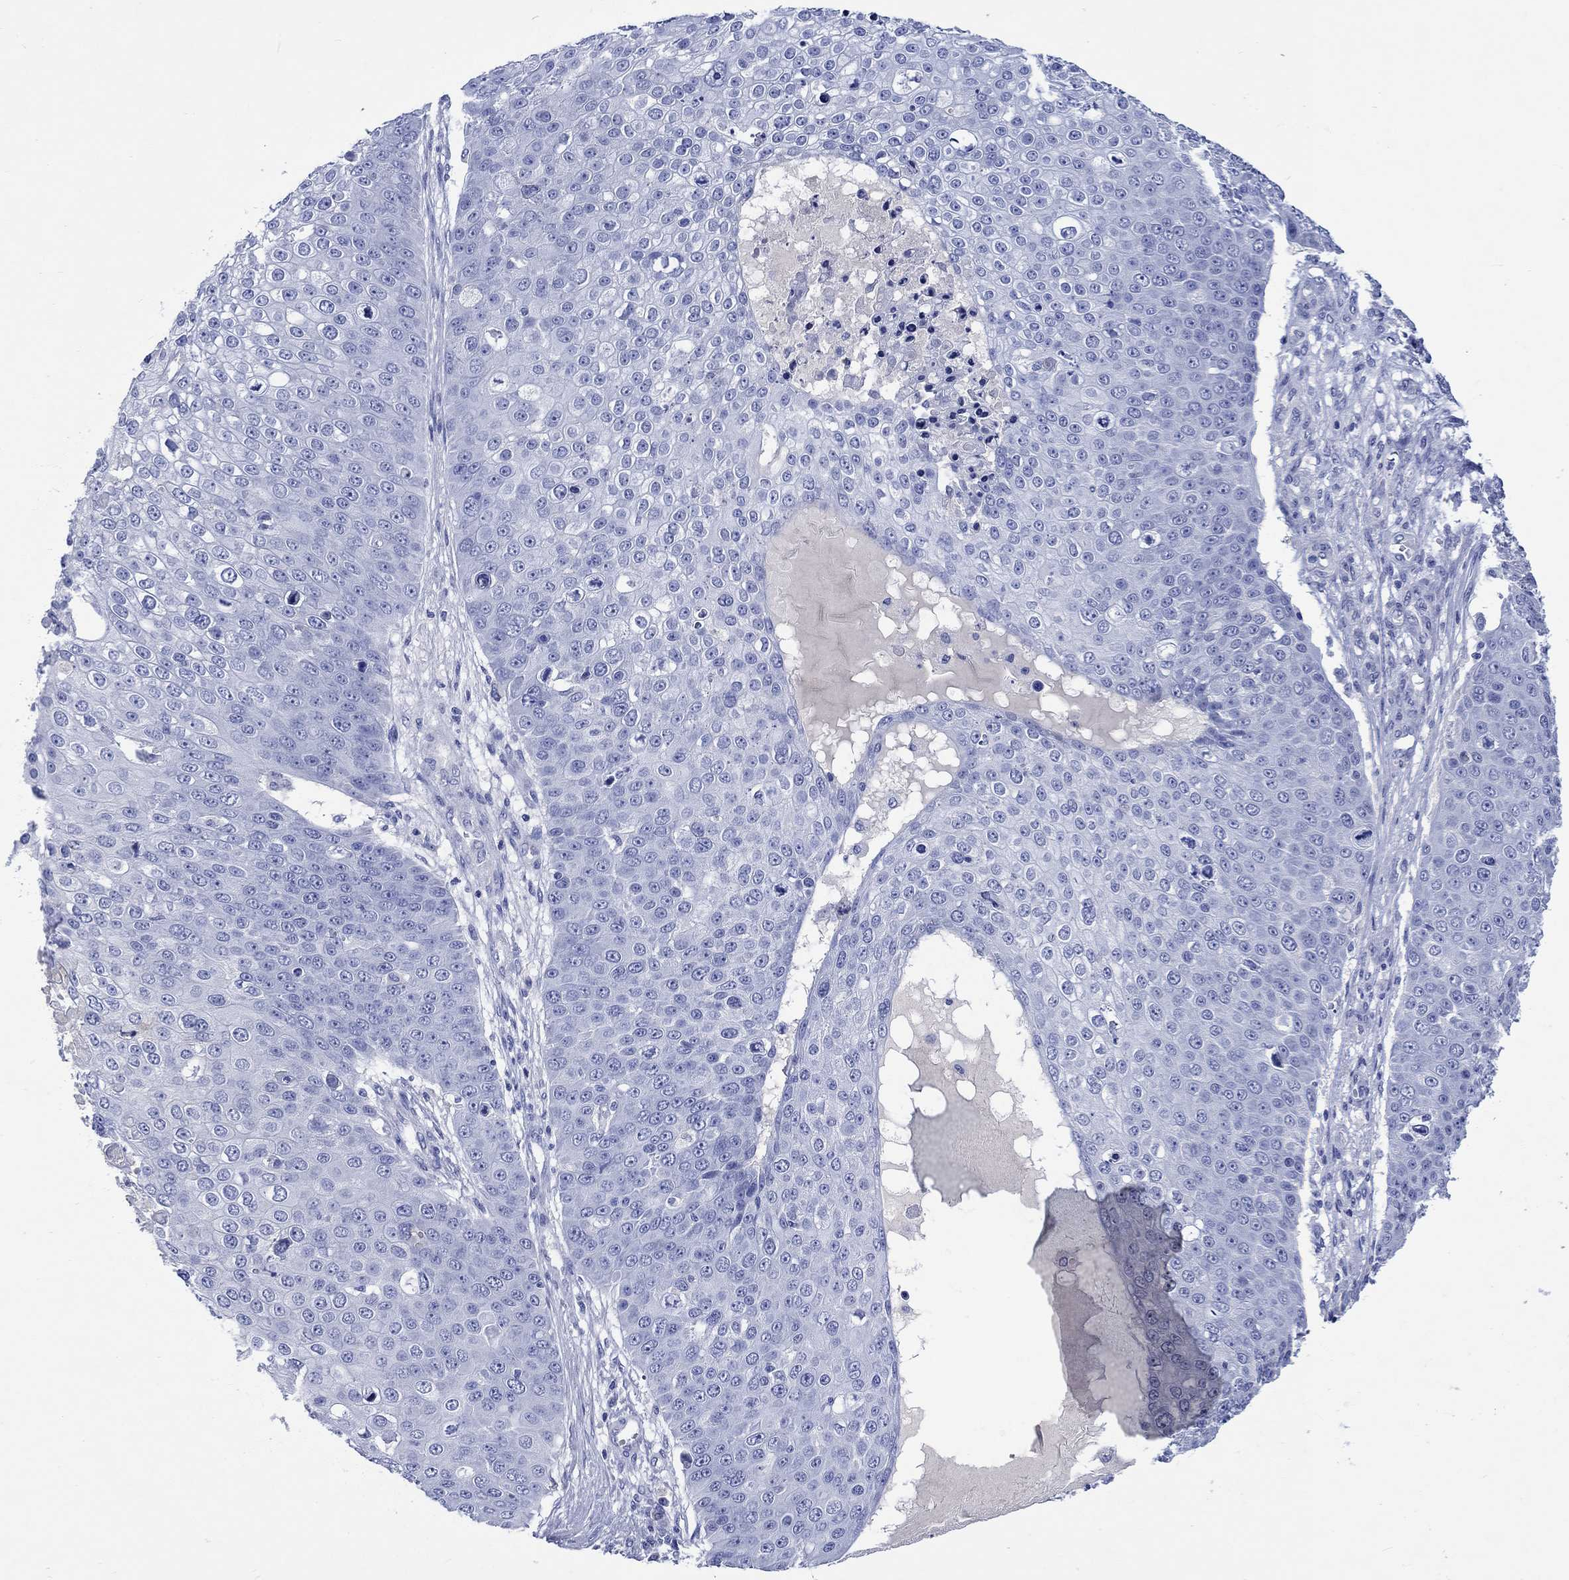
{"staining": {"intensity": "negative", "quantity": "none", "location": "none"}, "tissue": "skin cancer", "cell_type": "Tumor cells", "image_type": "cancer", "snomed": [{"axis": "morphology", "description": "Squamous cell carcinoma, NOS"}, {"axis": "topography", "description": "Skin"}], "caption": "The IHC photomicrograph has no significant staining in tumor cells of skin squamous cell carcinoma tissue.", "gene": "CACNG3", "patient": {"sex": "male", "age": 71}}